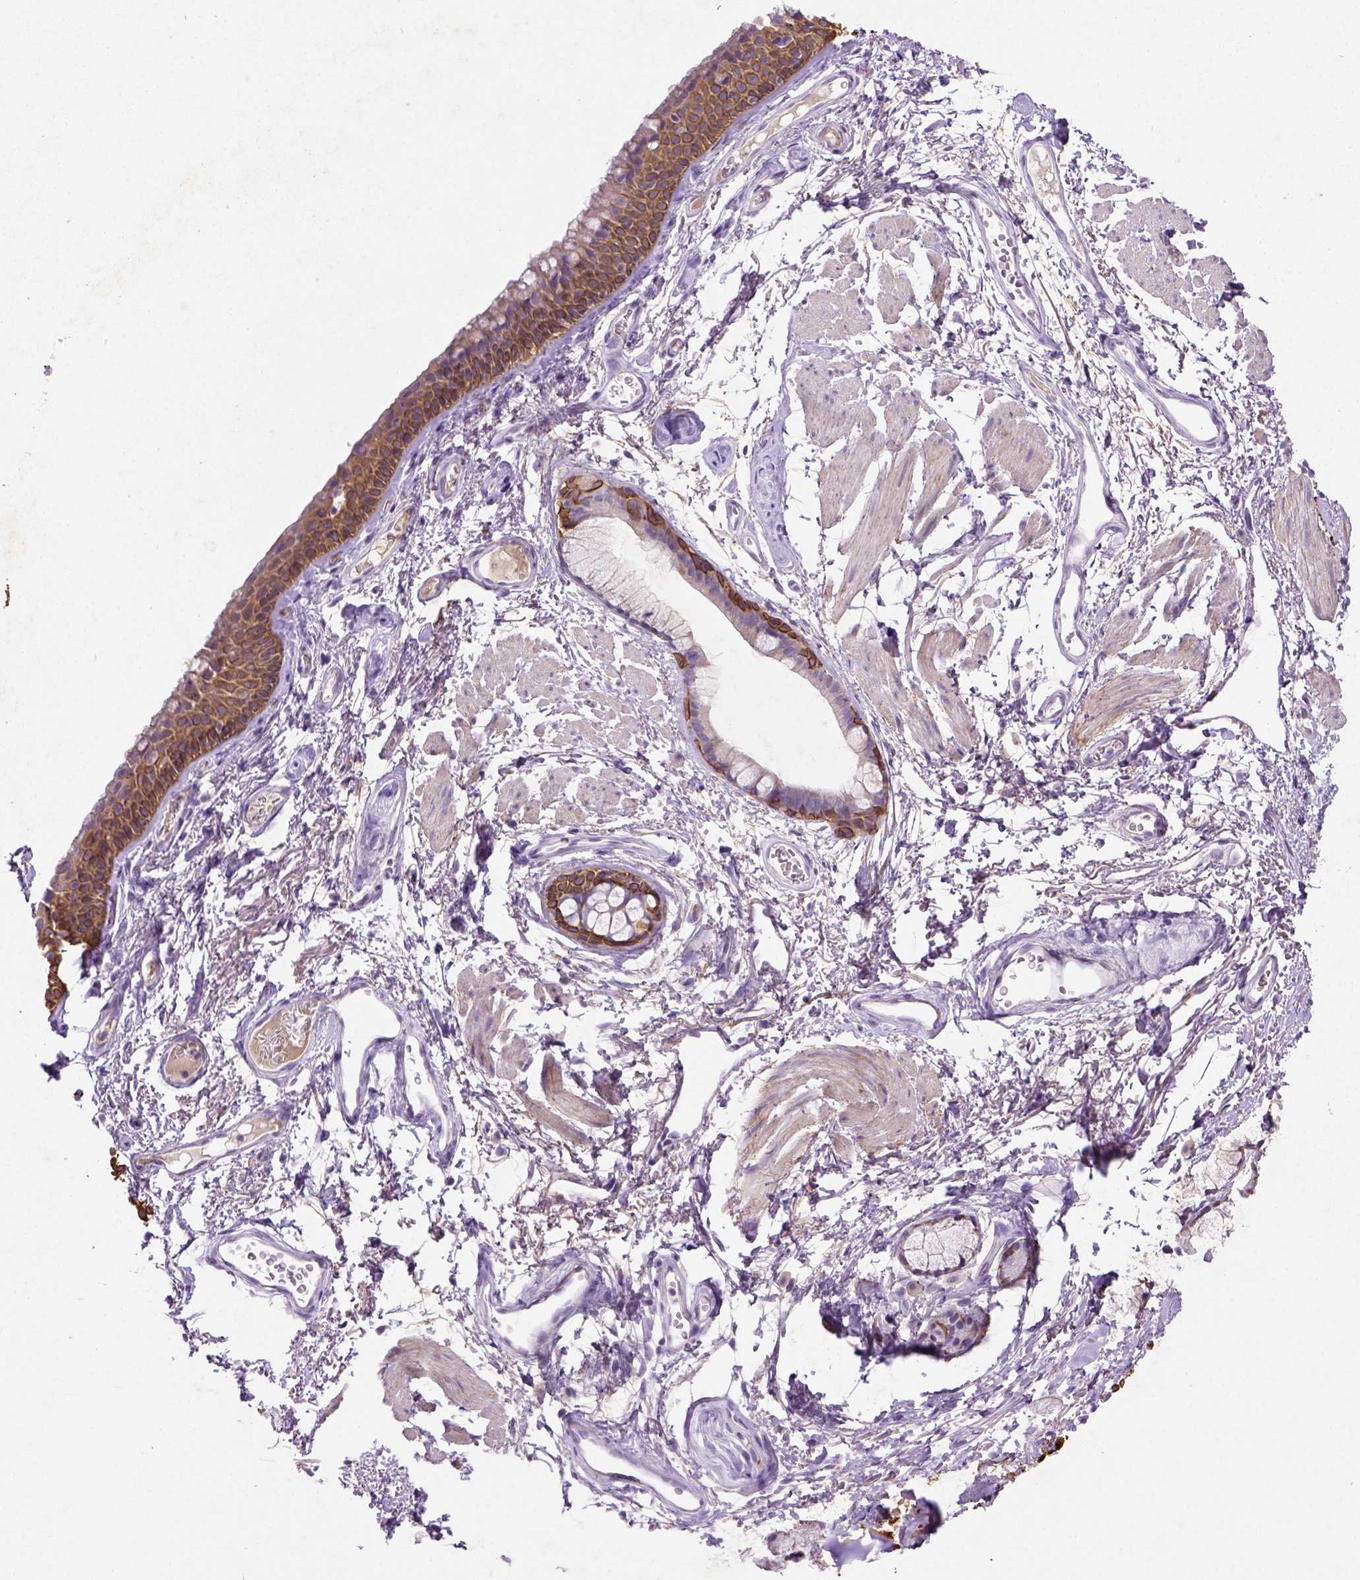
{"staining": {"intensity": "negative", "quantity": "none", "location": "none"}, "tissue": "soft tissue", "cell_type": "Fibroblasts", "image_type": "normal", "snomed": [{"axis": "morphology", "description": "Normal tissue, NOS"}, {"axis": "topography", "description": "Cartilage tissue"}, {"axis": "topography", "description": "Bronchus"}], "caption": "This histopathology image is of unremarkable soft tissue stained with immunohistochemistry (IHC) to label a protein in brown with the nuclei are counter-stained blue. There is no positivity in fibroblasts. (DAB (3,3'-diaminobenzidine) IHC visualized using brightfield microscopy, high magnification).", "gene": "NUDT2", "patient": {"sex": "female", "age": 79}}